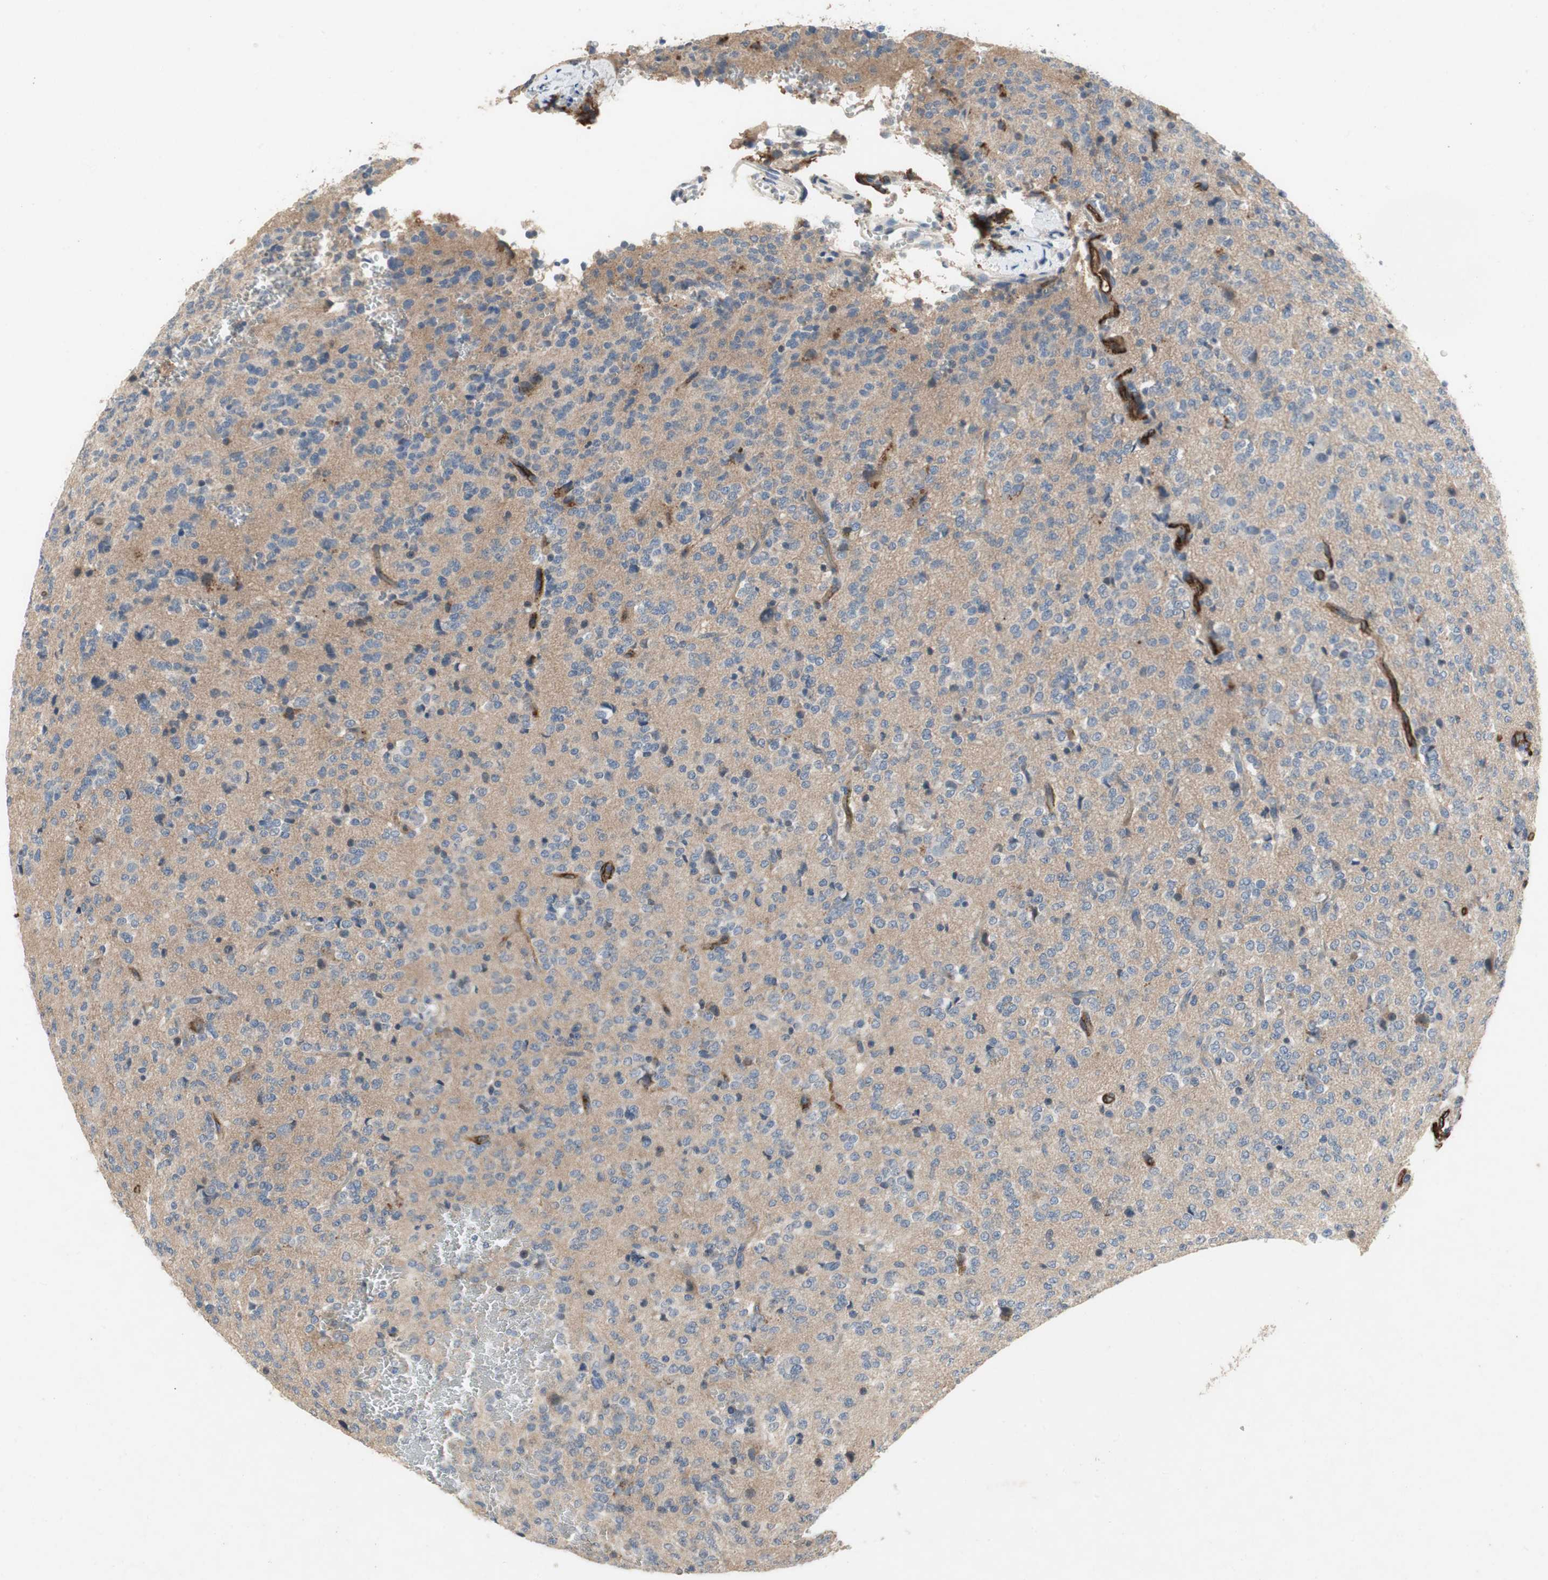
{"staining": {"intensity": "negative", "quantity": "none", "location": "none"}, "tissue": "glioma", "cell_type": "Tumor cells", "image_type": "cancer", "snomed": [{"axis": "morphology", "description": "Glioma, malignant, Low grade"}, {"axis": "topography", "description": "Brain"}], "caption": "An image of human glioma is negative for staining in tumor cells. (DAB (3,3'-diaminobenzidine) immunohistochemistry (IHC) with hematoxylin counter stain).", "gene": "ALPL", "patient": {"sex": "male", "age": 38}}